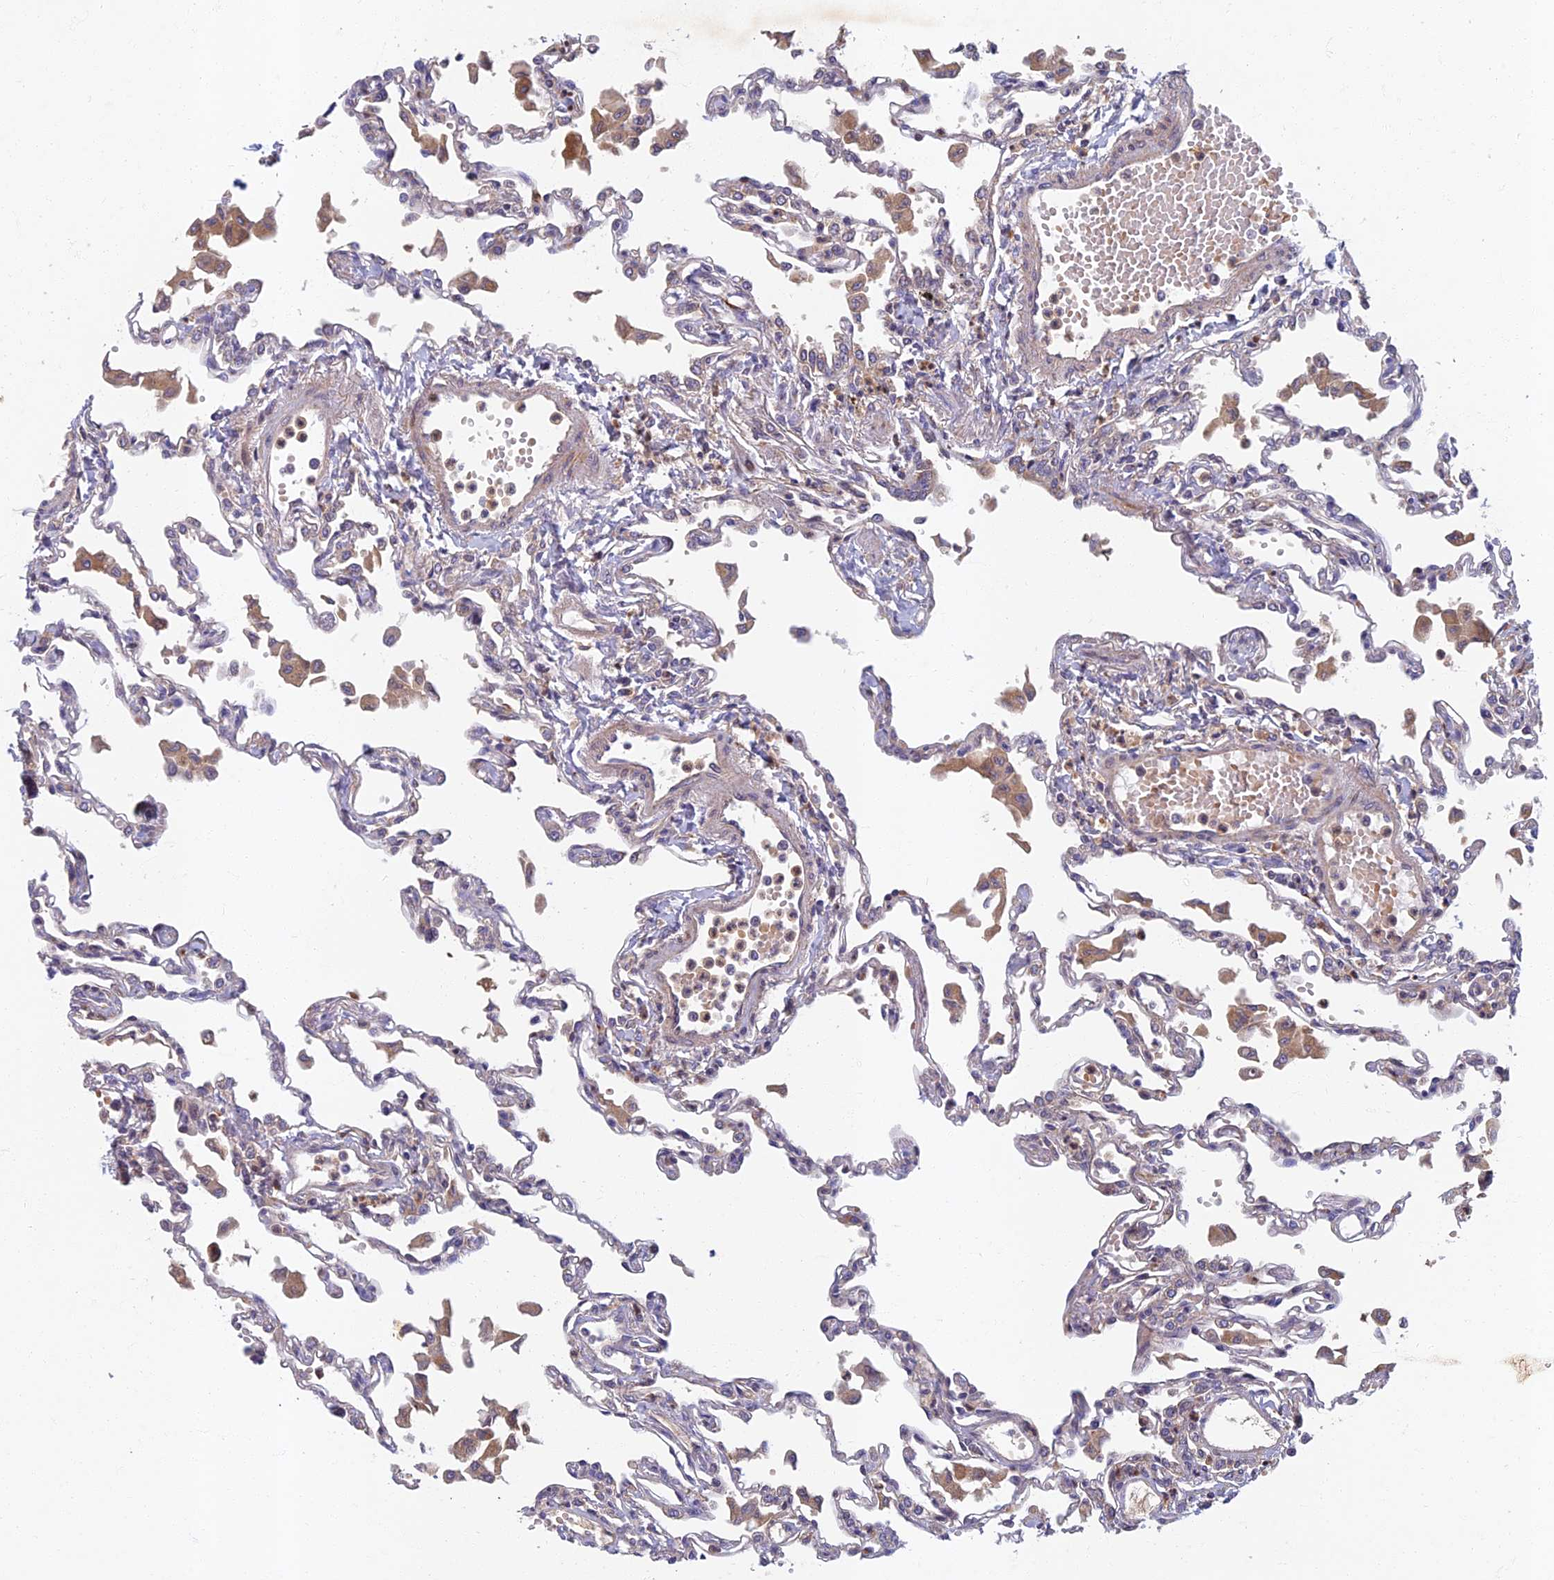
{"staining": {"intensity": "negative", "quantity": "none", "location": "none"}, "tissue": "lung", "cell_type": "Alveolar cells", "image_type": "normal", "snomed": [{"axis": "morphology", "description": "Normal tissue, NOS"}, {"axis": "topography", "description": "Bronchus"}, {"axis": "topography", "description": "Lung"}], "caption": "Alveolar cells show no significant expression in benign lung.", "gene": "SOGA1", "patient": {"sex": "female", "age": 49}}